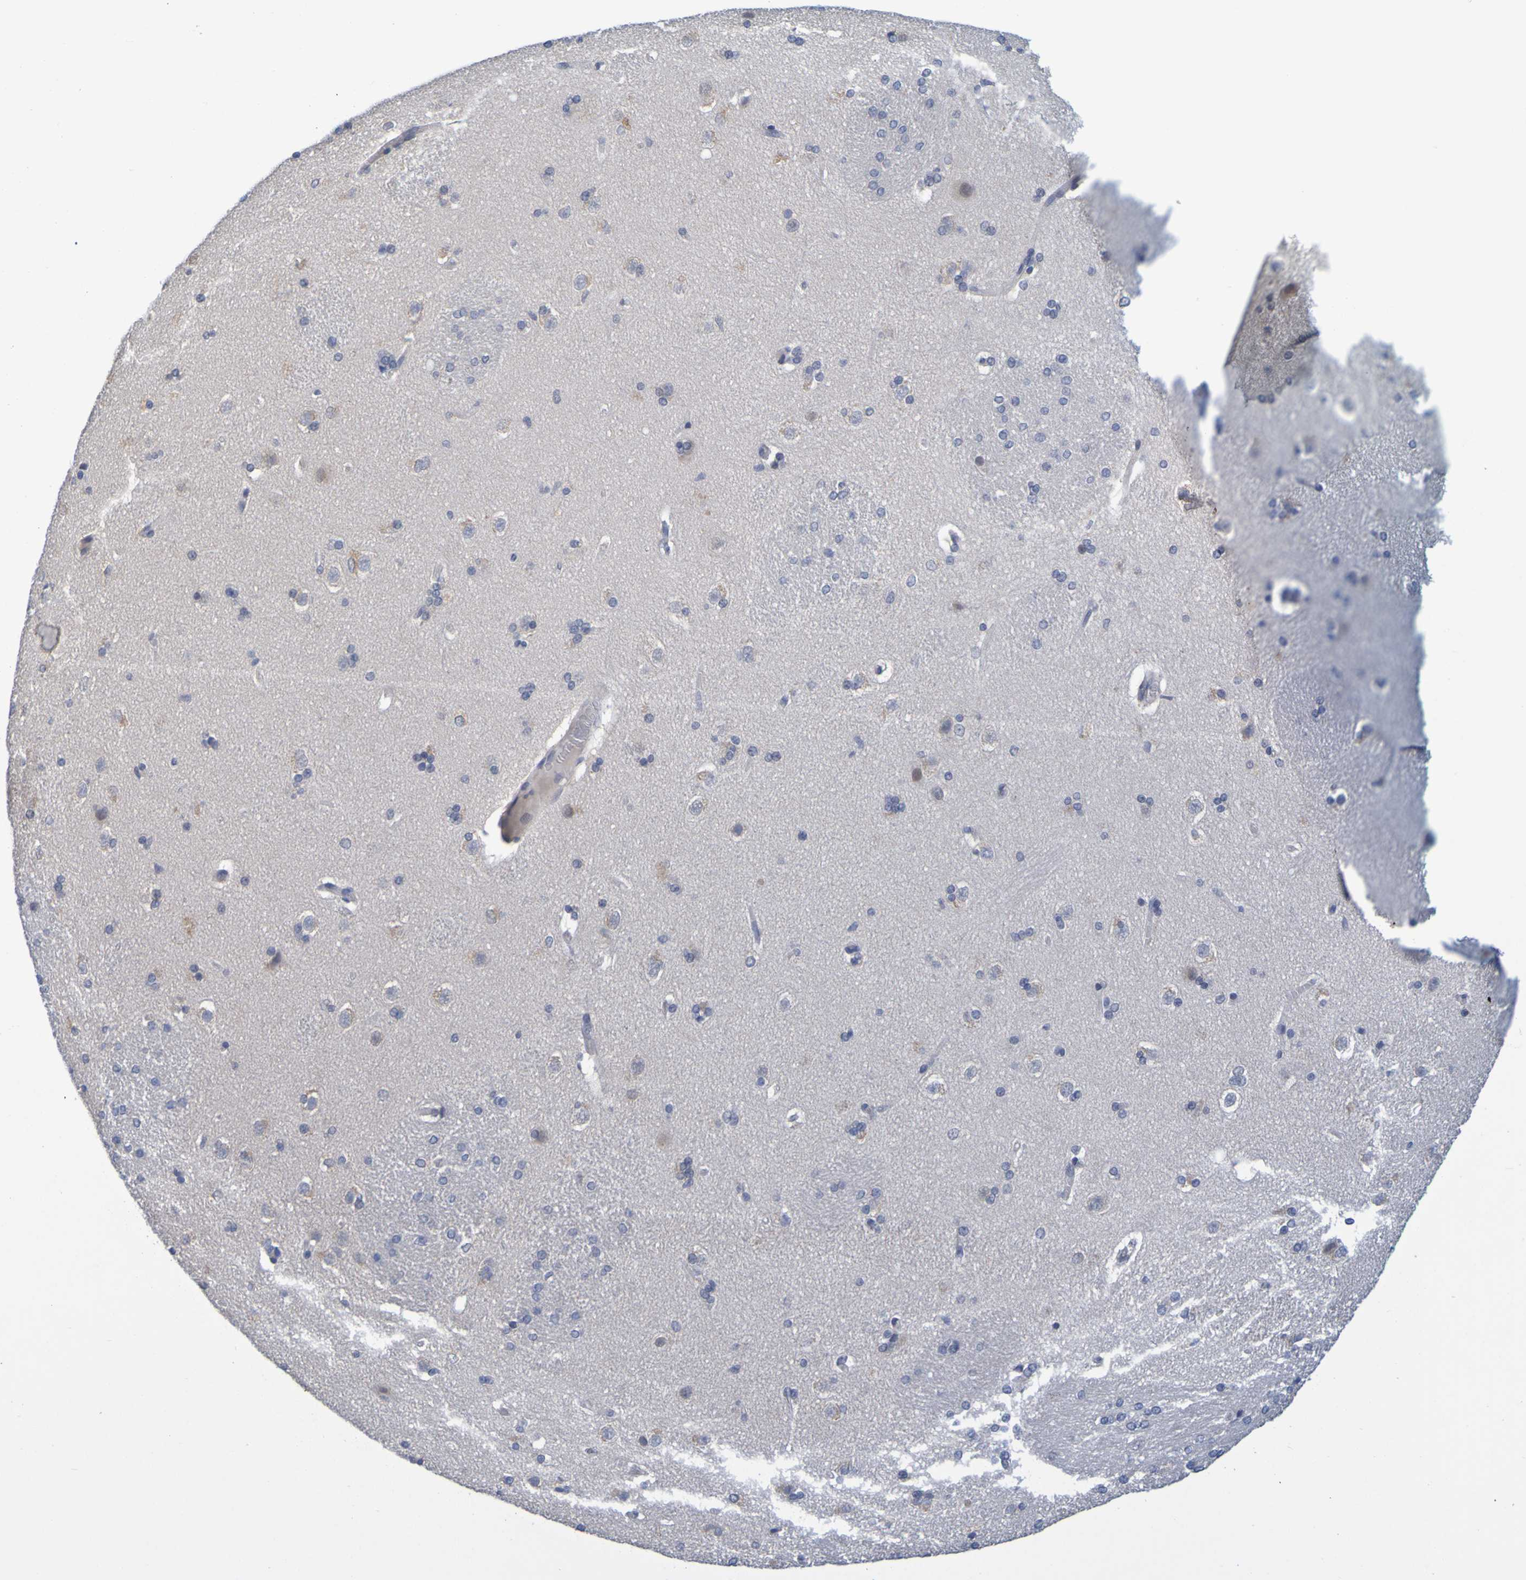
{"staining": {"intensity": "negative", "quantity": "none", "location": "none"}, "tissue": "caudate", "cell_type": "Glial cells", "image_type": "normal", "snomed": [{"axis": "morphology", "description": "Normal tissue, NOS"}, {"axis": "topography", "description": "Lateral ventricle wall"}], "caption": "This is an immunohistochemistry (IHC) image of unremarkable human caudate. There is no staining in glial cells.", "gene": "ENDOU", "patient": {"sex": "female", "age": 19}}